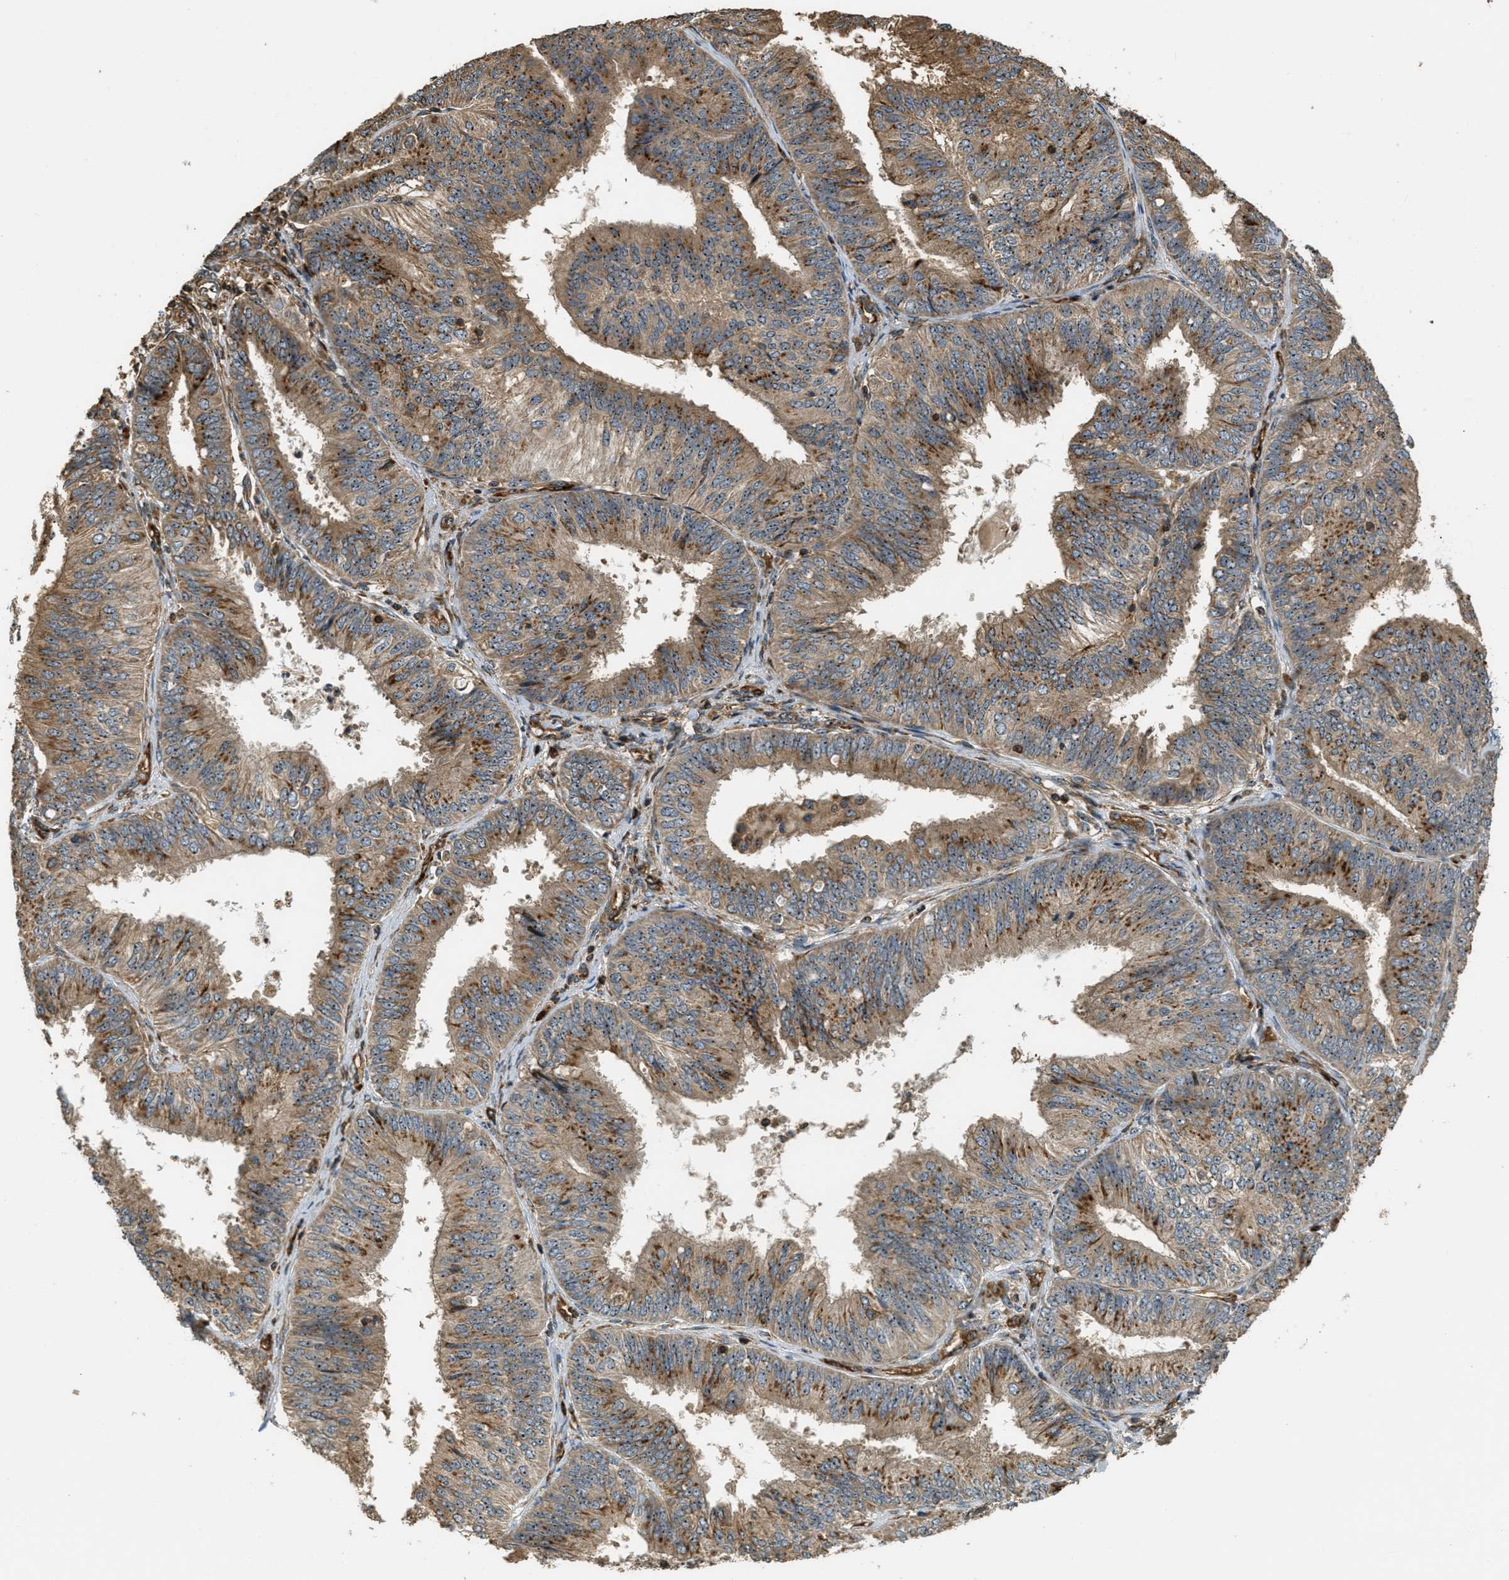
{"staining": {"intensity": "moderate", "quantity": ">75%", "location": "cytoplasmic/membranous,nuclear"}, "tissue": "endometrial cancer", "cell_type": "Tumor cells", "image_type": "cancer", "snomed": [{"axis": "morphology", "description": "Adenocarcinoma, NOS"}, {"axis": "topography", "description": "Endometrium"}], "caption": "Protein expression analysis of endometrial cancer (adenocarcinoma) demonstrates moderate cytoplasmic/membranous and nuclear expression in approximately >75% of tumor cells.", "gene": "LRP12", "patient": {"sex": "female", "age": 58}}